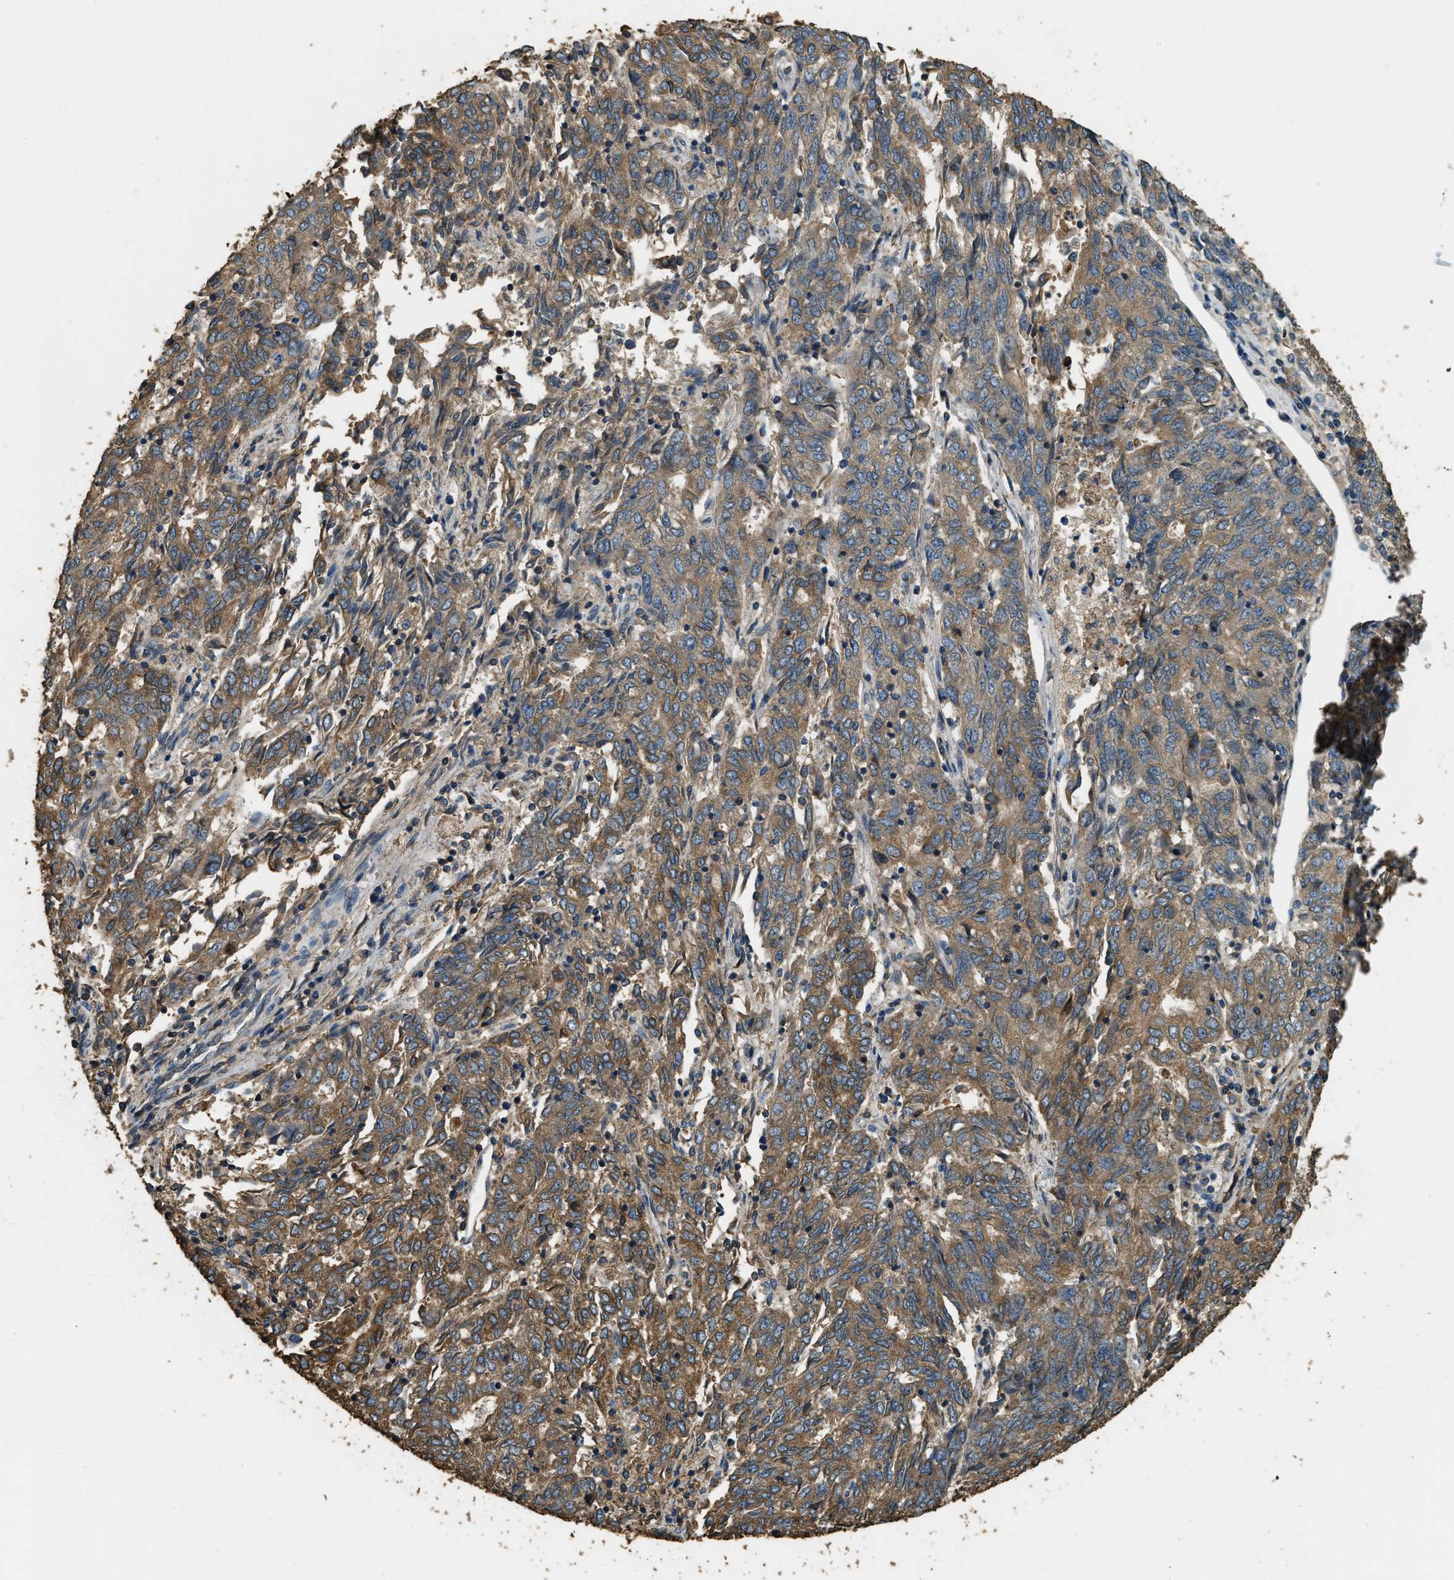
{"staining": {"intensity": "moderate", "quantity": ">75%", "location": "cytoplasmic/membranous"}, "tissue": "endometrial cancer", "cell_type": "Tumor cells", "image_type": "cancer", "snomed": [{"axis": "morphology", "description": "Adenocarcinoma, NOS"}, {"axis": "topography", "description": "Endometrium"}], "caption": "Endometrial adenocarcinoma stained with a brown dye reveals moderate cytoplasmic/membranous positive staining in about >75% of tumor cells.", "gene": "ERGIC1", "patient": {"sex": "female", "age": 80}}